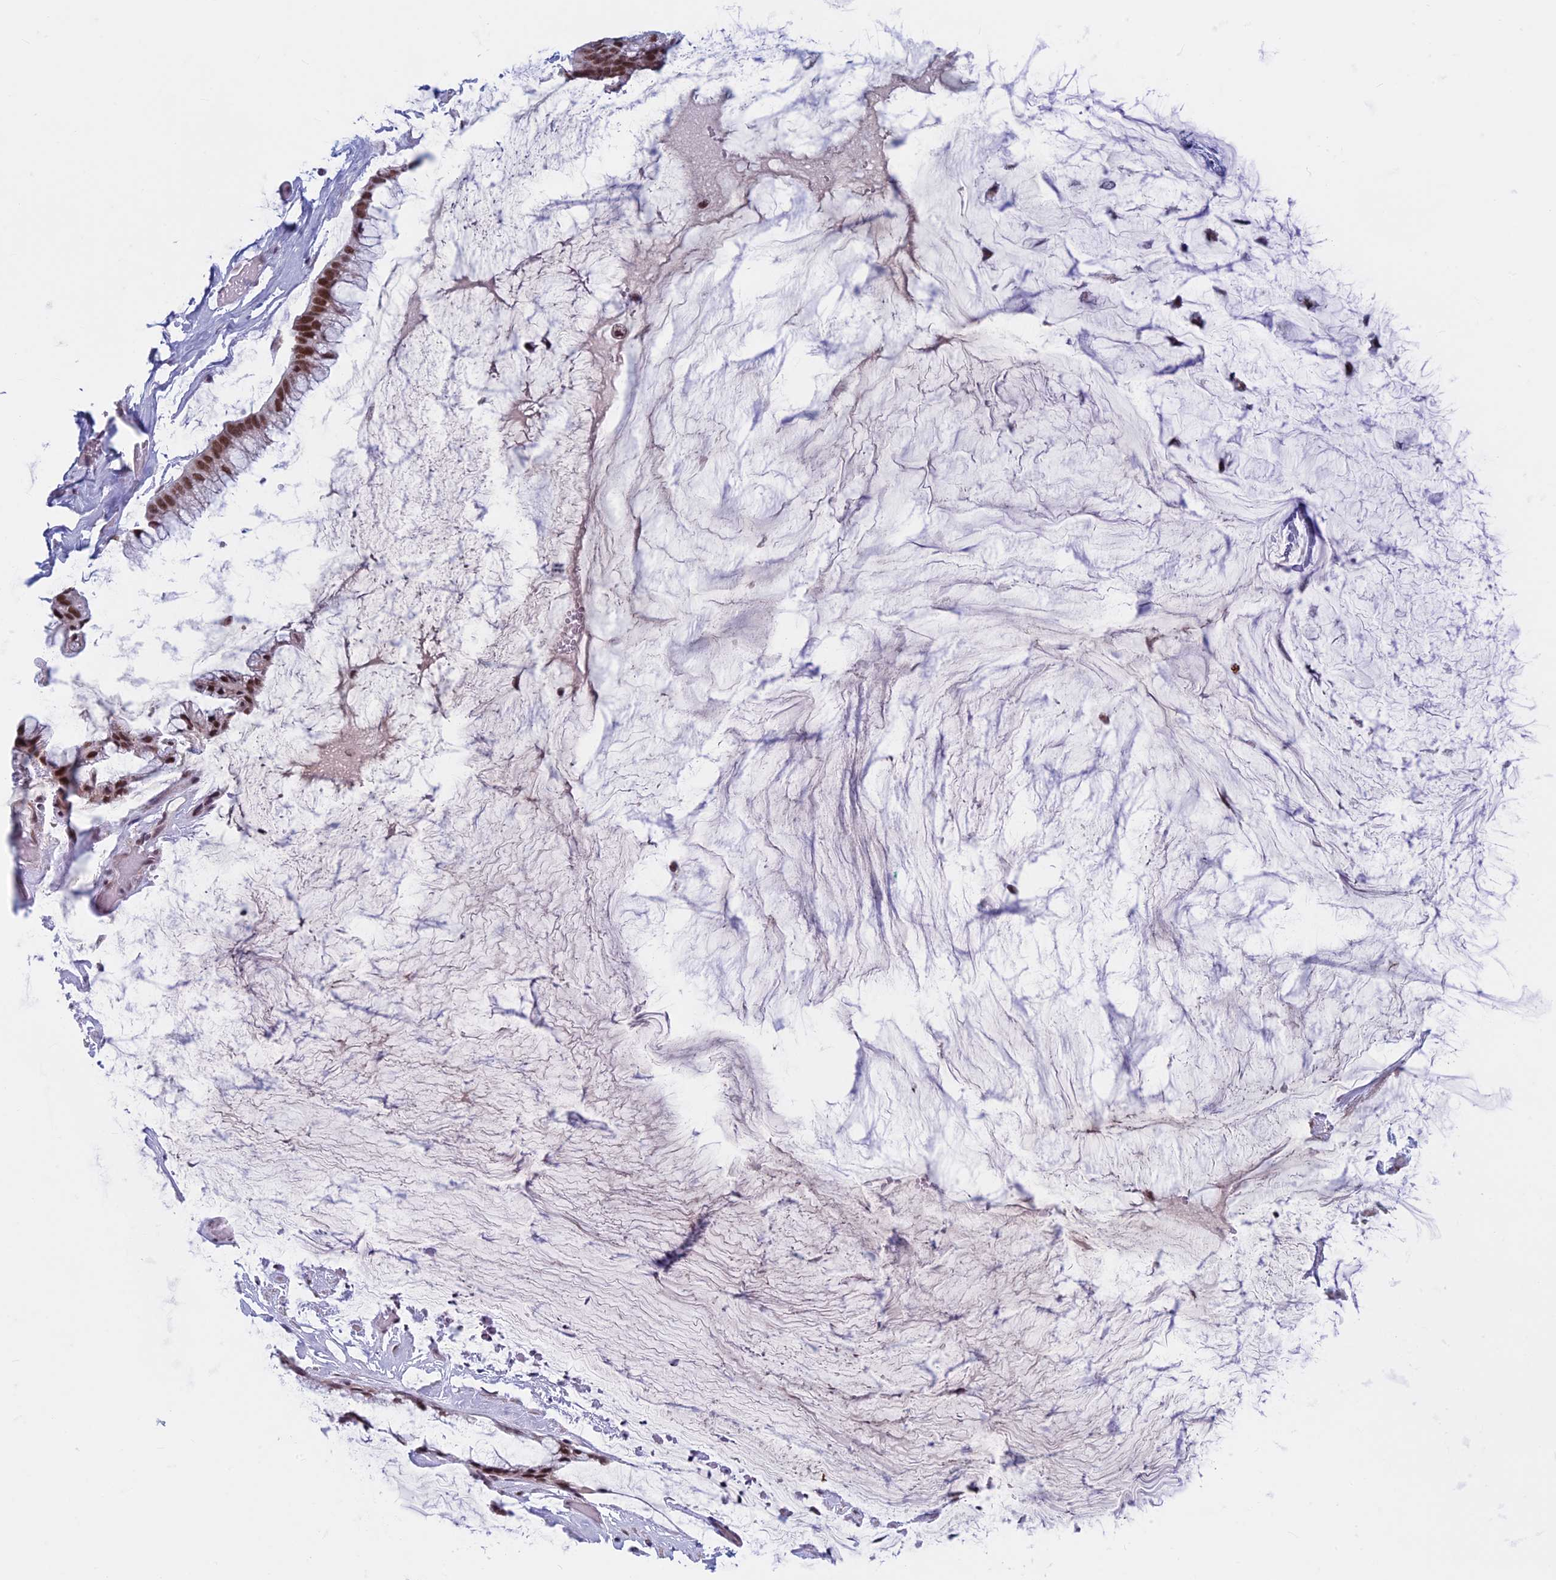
{"staining": {"intensity": "moderate", "quantity": ">75%", "location": "nuclear"}, "tissue": "ovarian cancer", "cell_type": "Tumor cells", "image_type": "cancer", "snomed": [{"axis": "morphology", "description": "Cystadenocarcinoma, mucinous, NOS"}, {"axis": "topography", "description": "Ovary"}], "caption": "Immunohistochemistry (IHC) of ovarian mucinous cystadenocarcinoma exhibits medium levels of moderate nuclear staining in about >75% of tumor cells.", "gene": "ASH2L", "patient": {"sex": "female", "age": 39}}